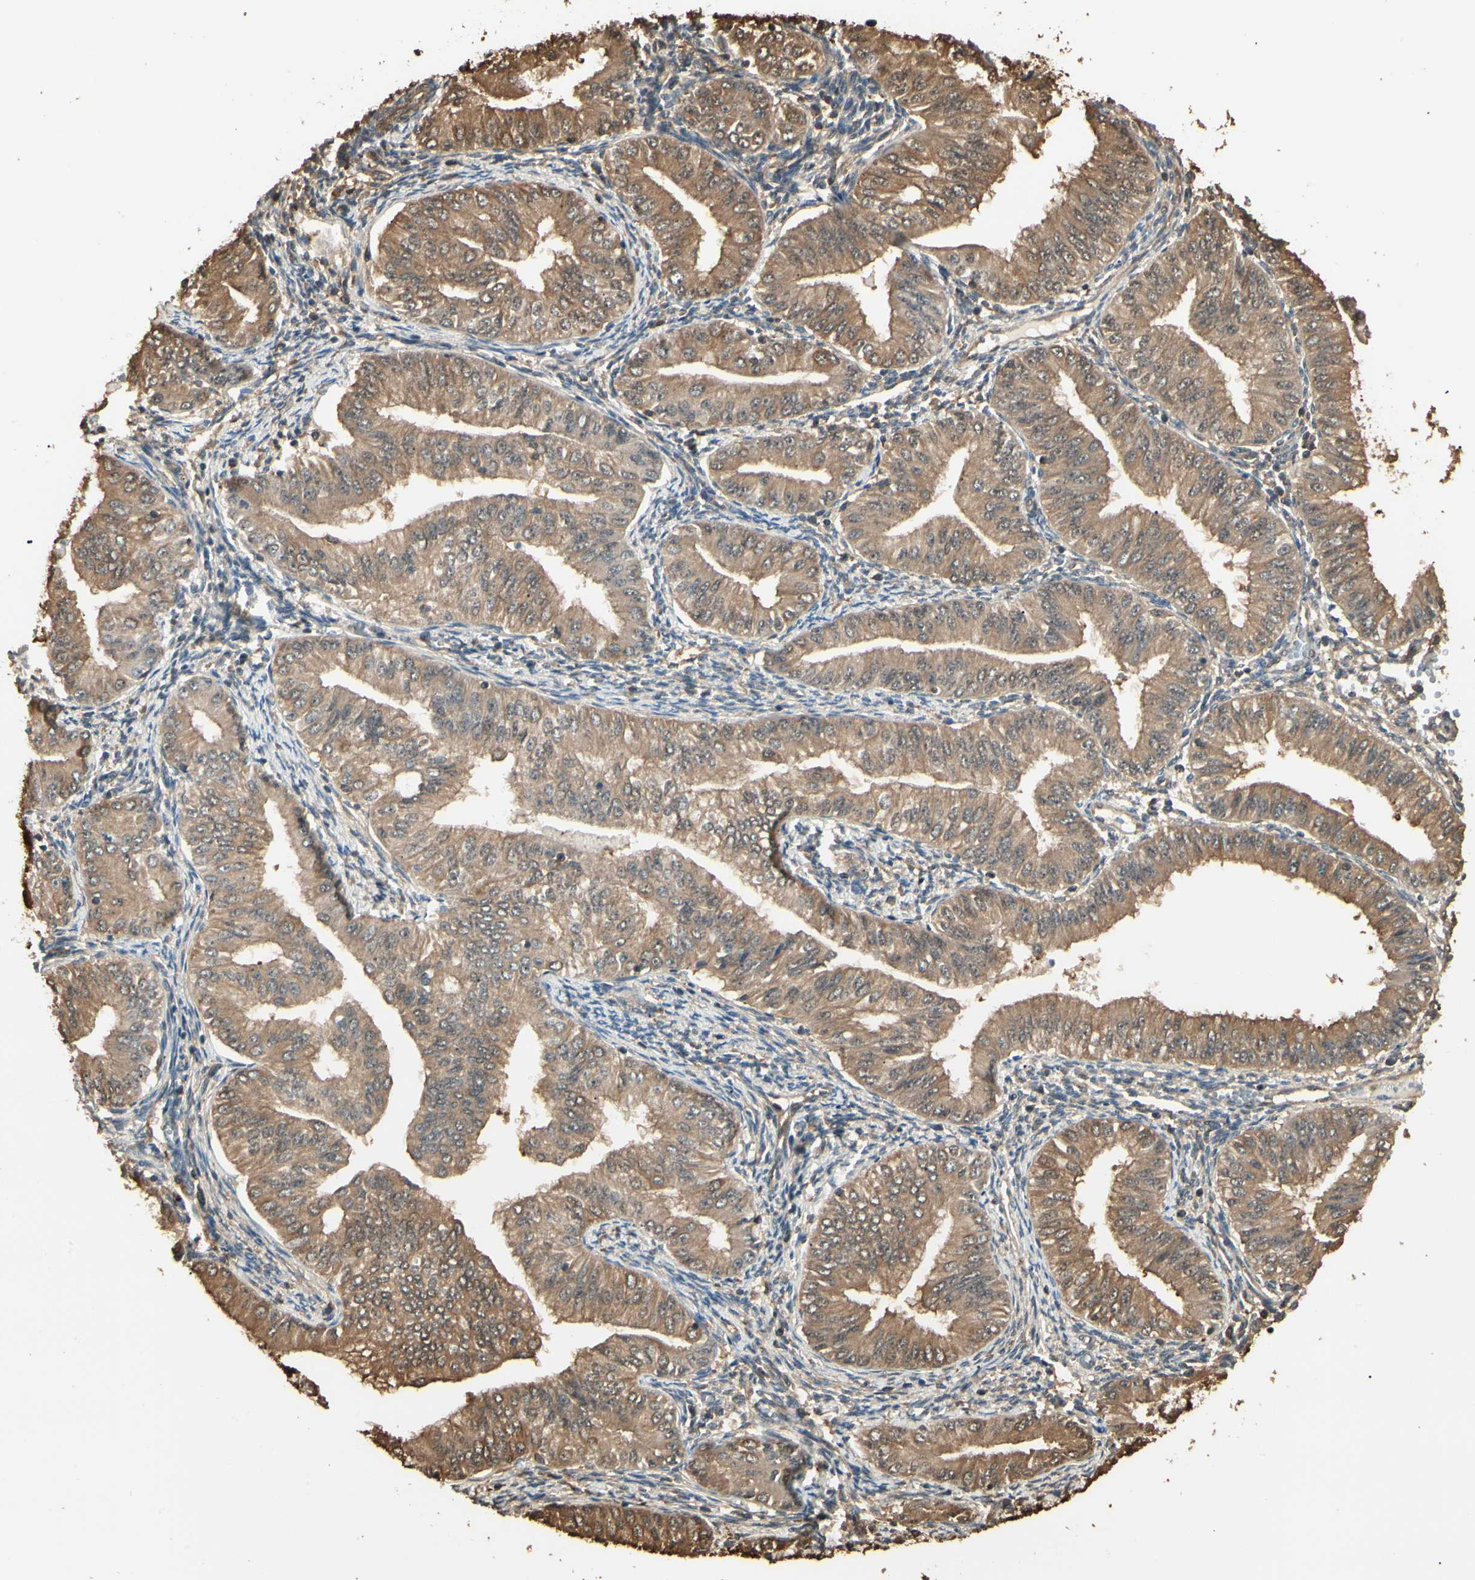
{"staining": {"intensity": "moderate", "quantity": ">75%", "location": "cytoplasmic/membranous"}, "tissue": "endometrial cancer", "cell_type": "Tumor cells", "image_type": "cancer", "snomed": [{"axis": "morphology", "description": "Normal tissue, NOS"}, {"axis": "morphology", "description": "Adenocarcinoma, NOS"}, {"axis": "topography", "description": "Endometrium"}], "caption": "Adenocarcinoma (endometrial) stained for a protein demonstrates moderate cytoplasmic/membranous positivity in tumor cells.", "gene": "YWHAE", "patient": {"sex": "female", "age": 53}}